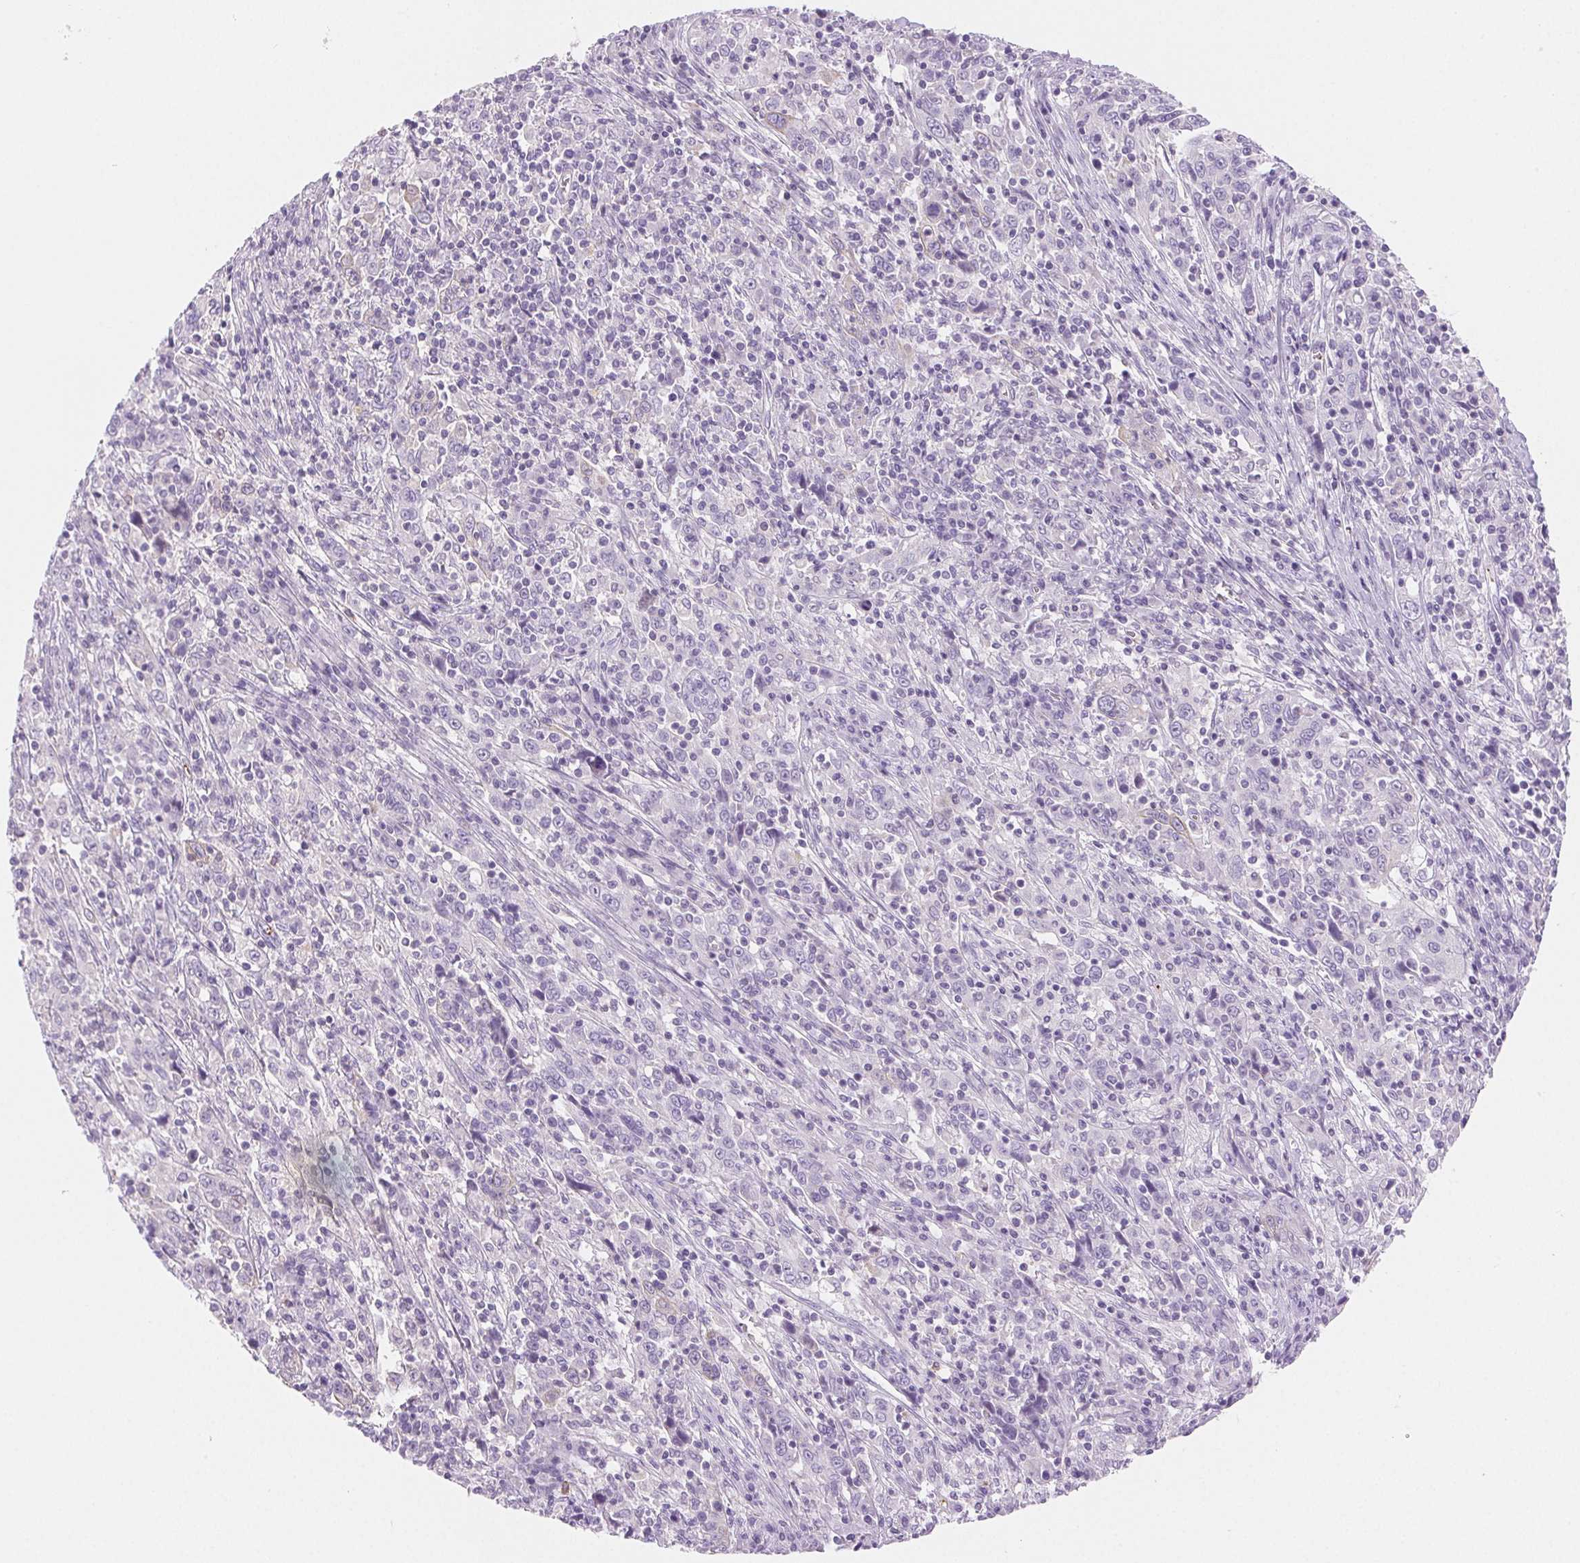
{"staining": {"intensity": "negative", "quantity": "none", "location": "none"}, "tissue": "cervical cancer", "cell_type": "Tumor cells", "image_type": "cancer", "snomed": [{"axis": "morphology", "description": "Squamous cell carcinoma, NOS"}, {"axis": "topography", "description": "Cervix"}], "caption": "Immunohistochemistry (IHC) of cervical cancer demonstrates no positivity in tumor cells.", "gene": "FGA", "patient": {"sex": "female", "age": 46}}